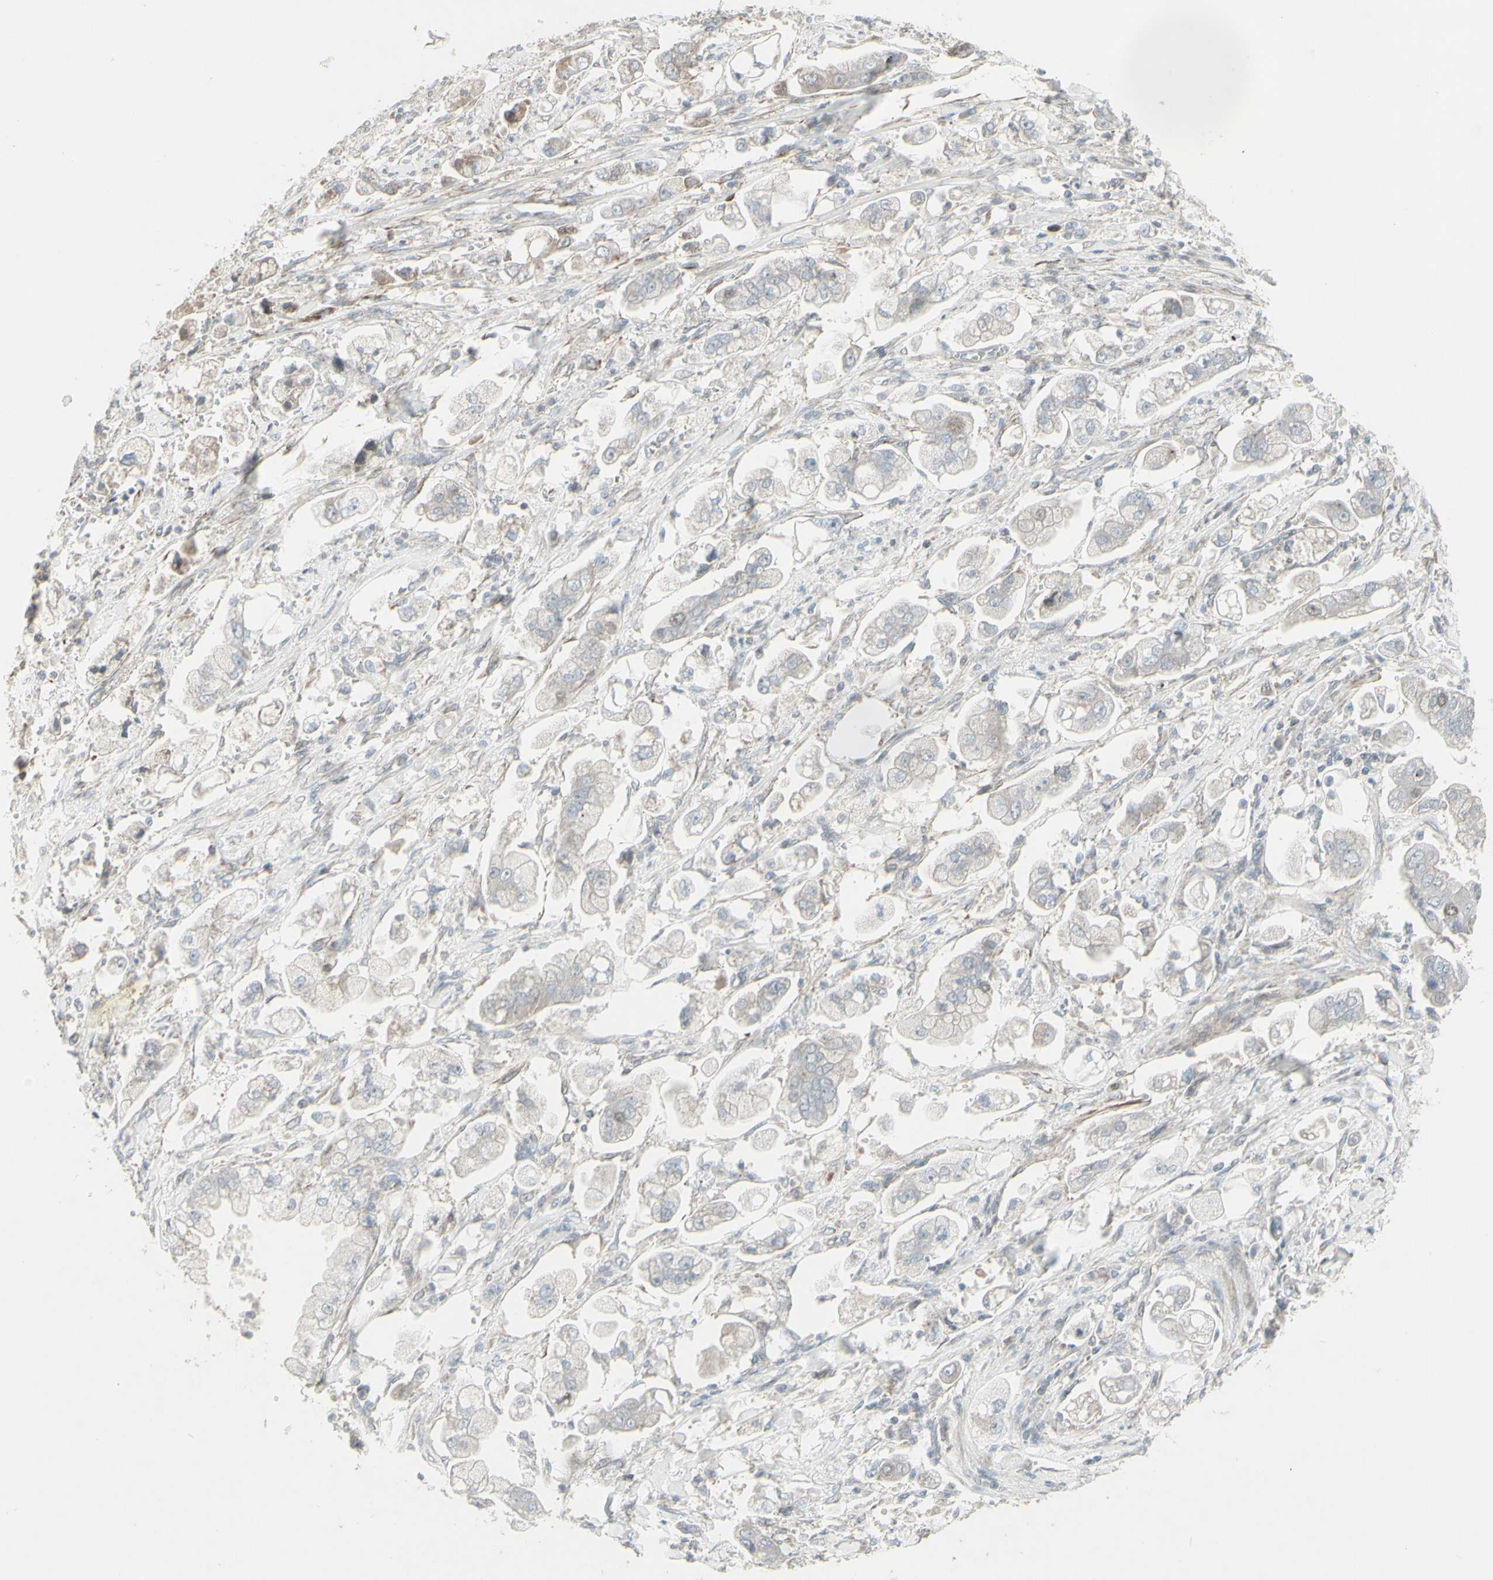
{"staining": {"intensity": "weak", "quantity": "<25%", "location": "cytoplasmic/membranous"}, "tissue": "stomach cancer", "cell_type": "Tumor cells", "image_type": "cancer", "snomed": [{"axis": "morphology", "description": "Adenocarcinoma, NOS"}, {"axis": "topography", "description": "Stomach"}], "caption": "This is a photomicrograph of immunohistochemistry (IHC) staining of stomach cancer (adenocarcinoma), which shows no positivity in tumor cells. Brightfield microscopy of IHC stained with DAB (3,3'-diaminobenzidine) (brown) and hematoxylin (blue), captured at high magnification.", "gene": "GMNN", "patient": {"sex": "male", "age": 62}}